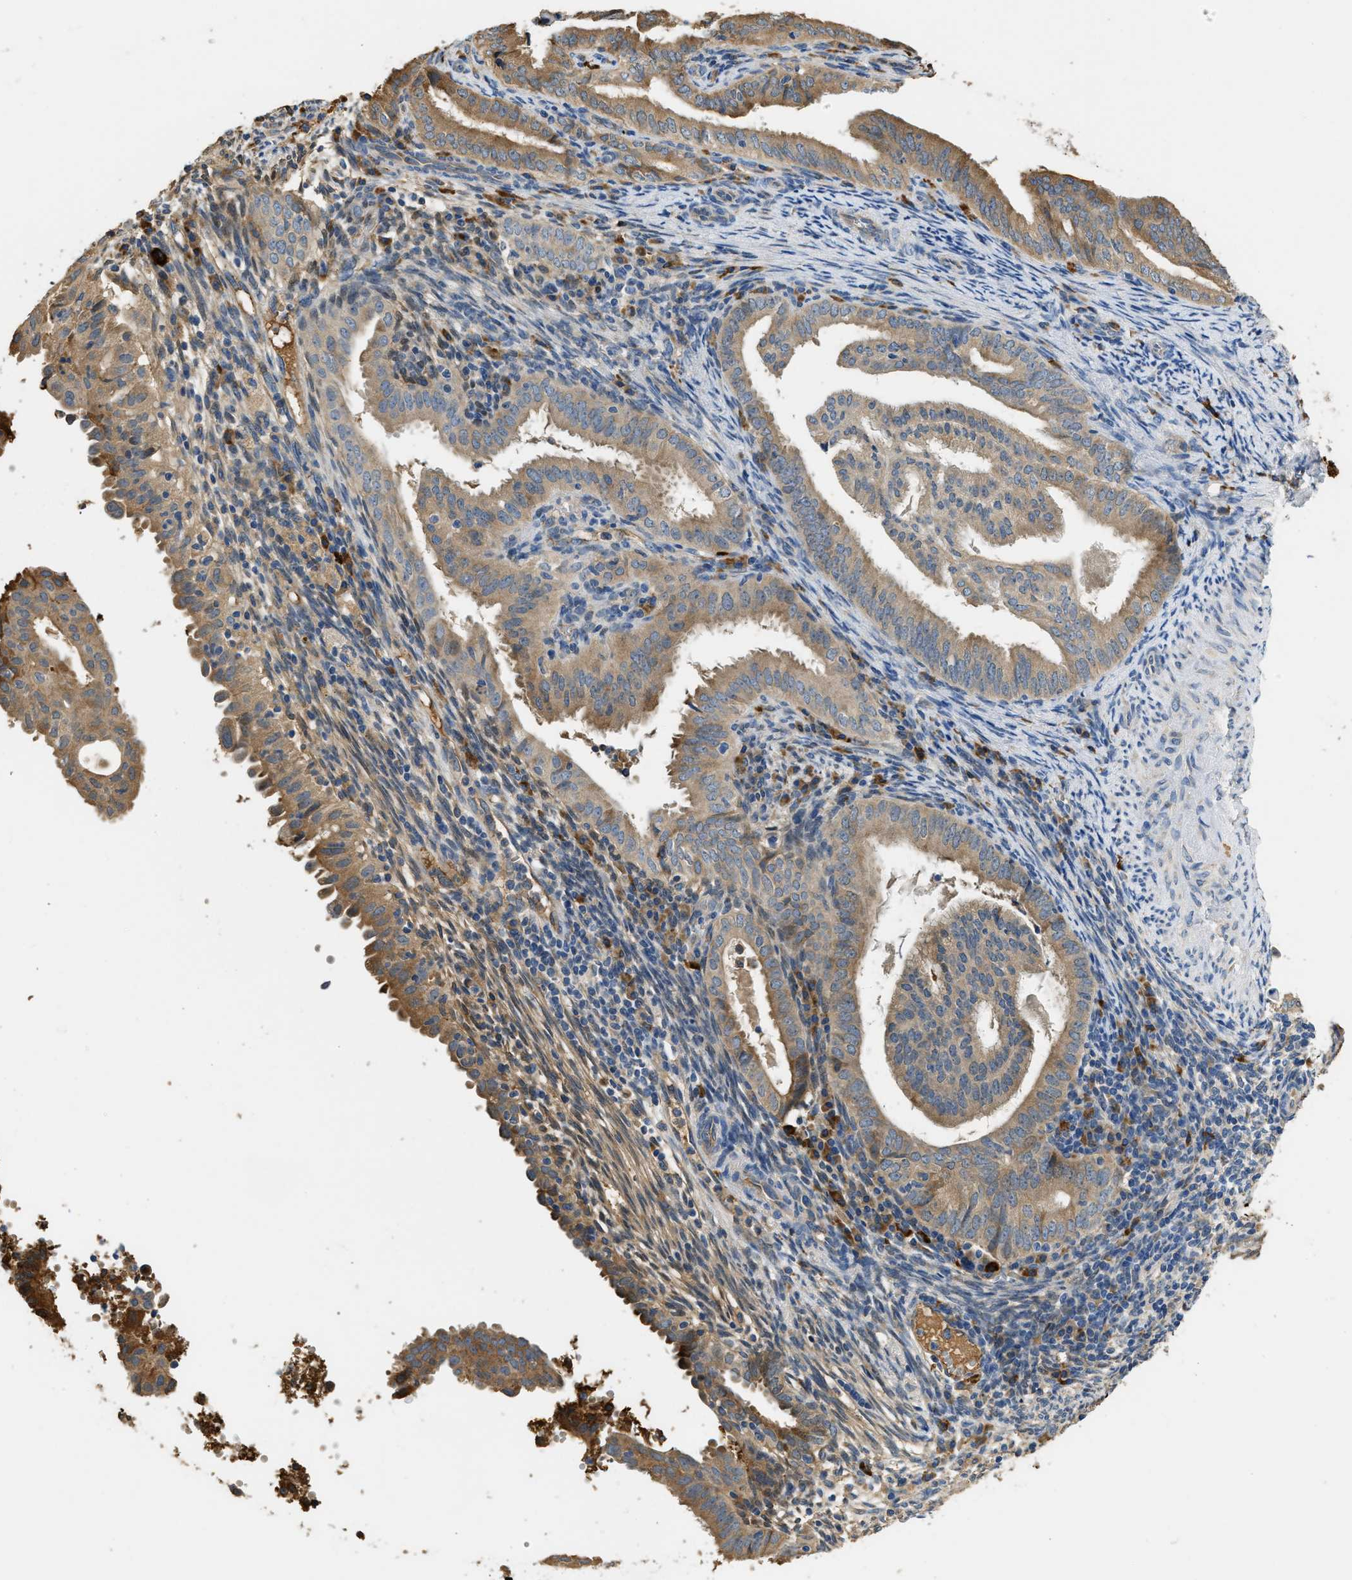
{"staining": {"intensity": "moderate", "quantity": ">75%", "location": "cytoplasmic/membranous"}, "tissue": "endometrial cancer", "cell_type": "Tumor cells", "image_type": "cancer", "snomed": [{"axis": "morphology", "description": "Adenocarcinoma, NOS"}, {"axis": "topography", "description": "Endometrium"}], "caption": "This is a micrograph of IHC staining of endometrial cancer, which shows moderate staining in the cytoplasmic/membranous of tumor cells.", "gene": "RIPK2", "patient": {"sex": "female", "age": 58}}